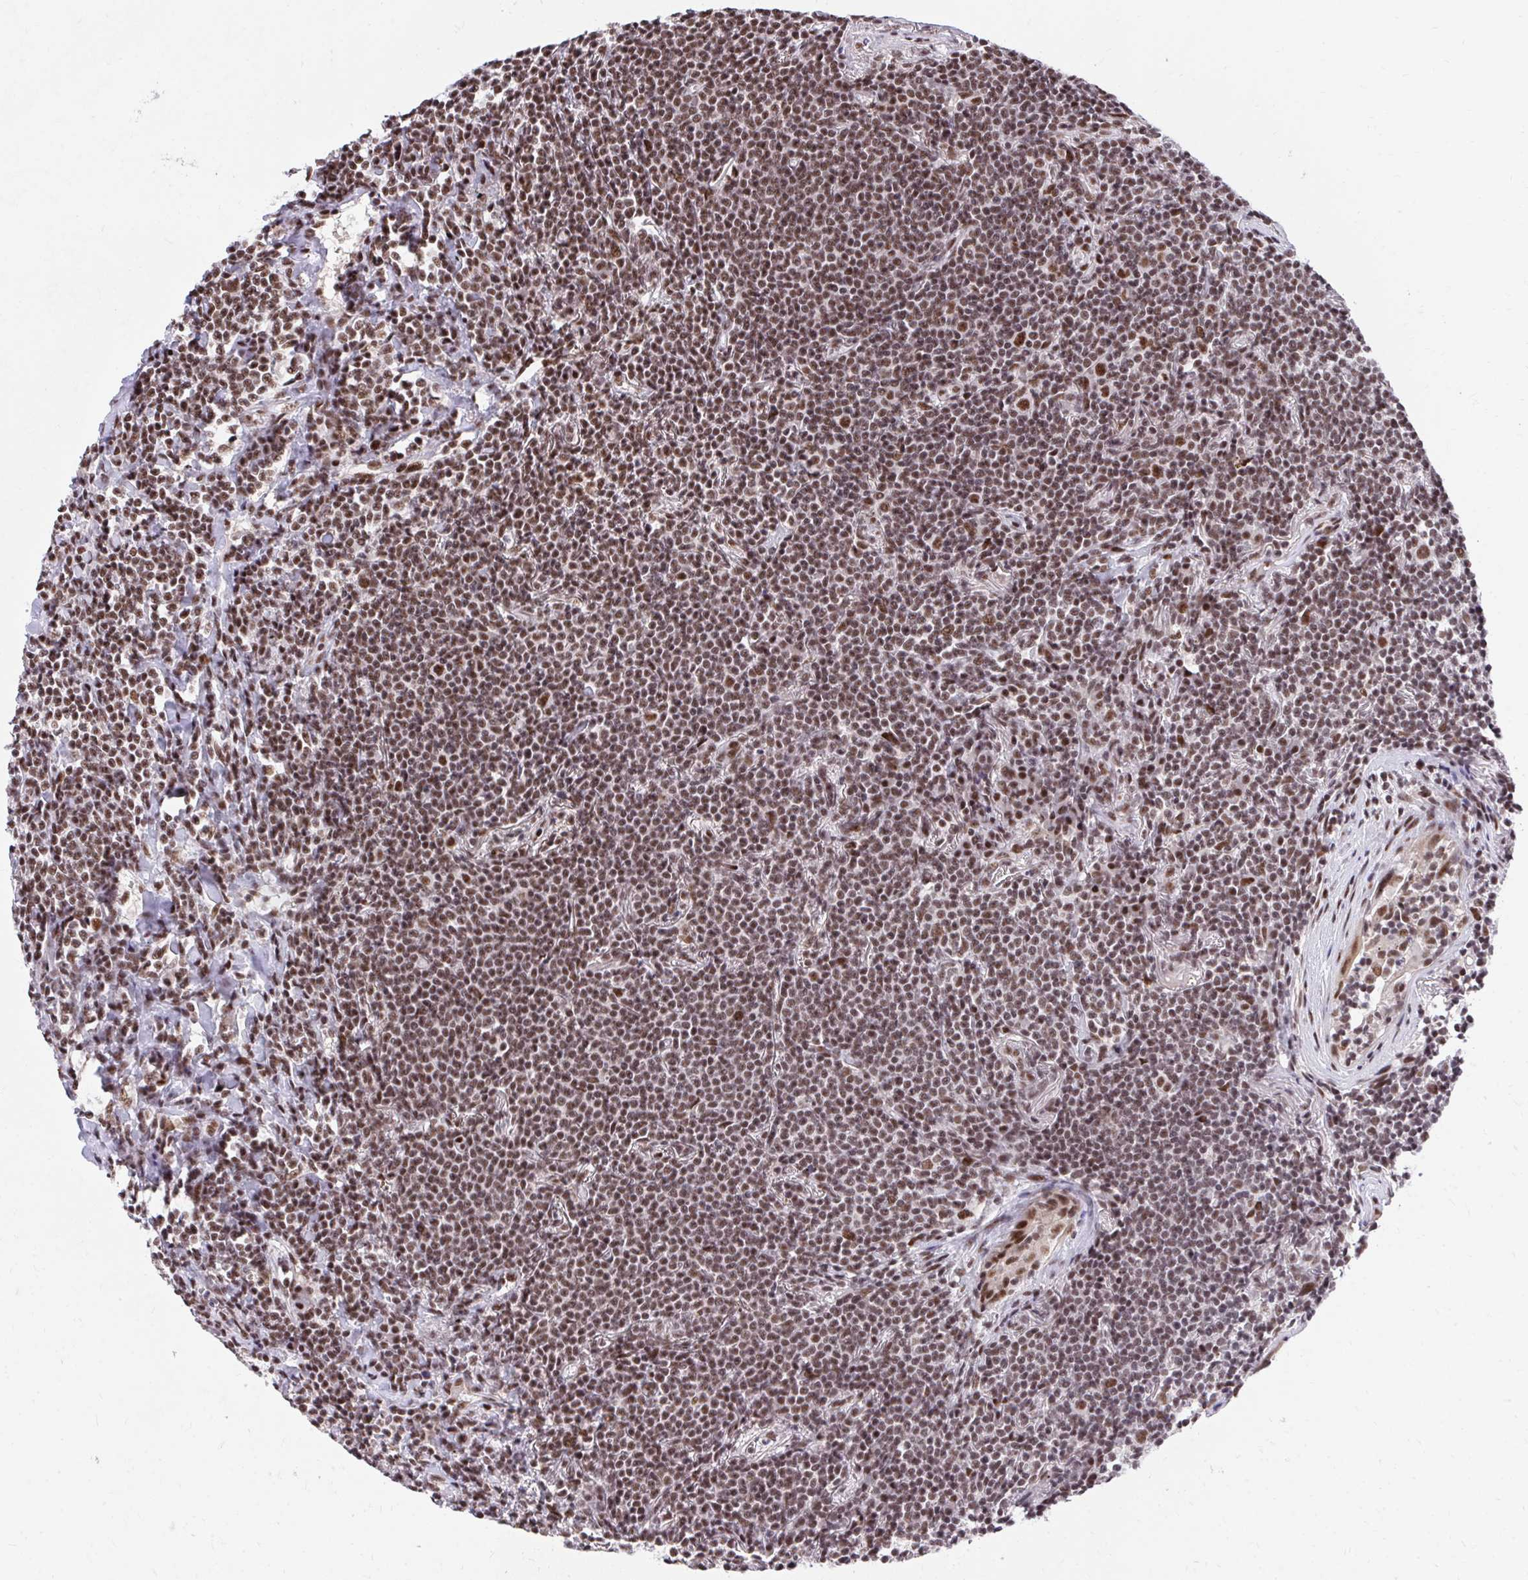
{"staining": {"intensity": "moderate", "quantity": ">75%", "location": "nuclear"}, "tissue": "lymphoma", "cell_type": "Tumor cells", "image_type": "cancer", "snomed": [{"axis": "morphology", "description": "Malignant lymphoma, non-Hodgkin's type, Low grade"}, {"axis": "topography", "description": "Lung"}], "caption": "Protein staining reveals moderate nuclear staining in approximately >75% of tumor cells in malignant lymphoma, non-Hodgkin's type (low-grade). (Stains: DAB (3,3'-diaminobenzidine) in brown, nuclei in blue, Microscopy: brightfield microscopy at high magnification).", "gene": "SYNE4", "patient": {"sex": "female", "age": 71}}